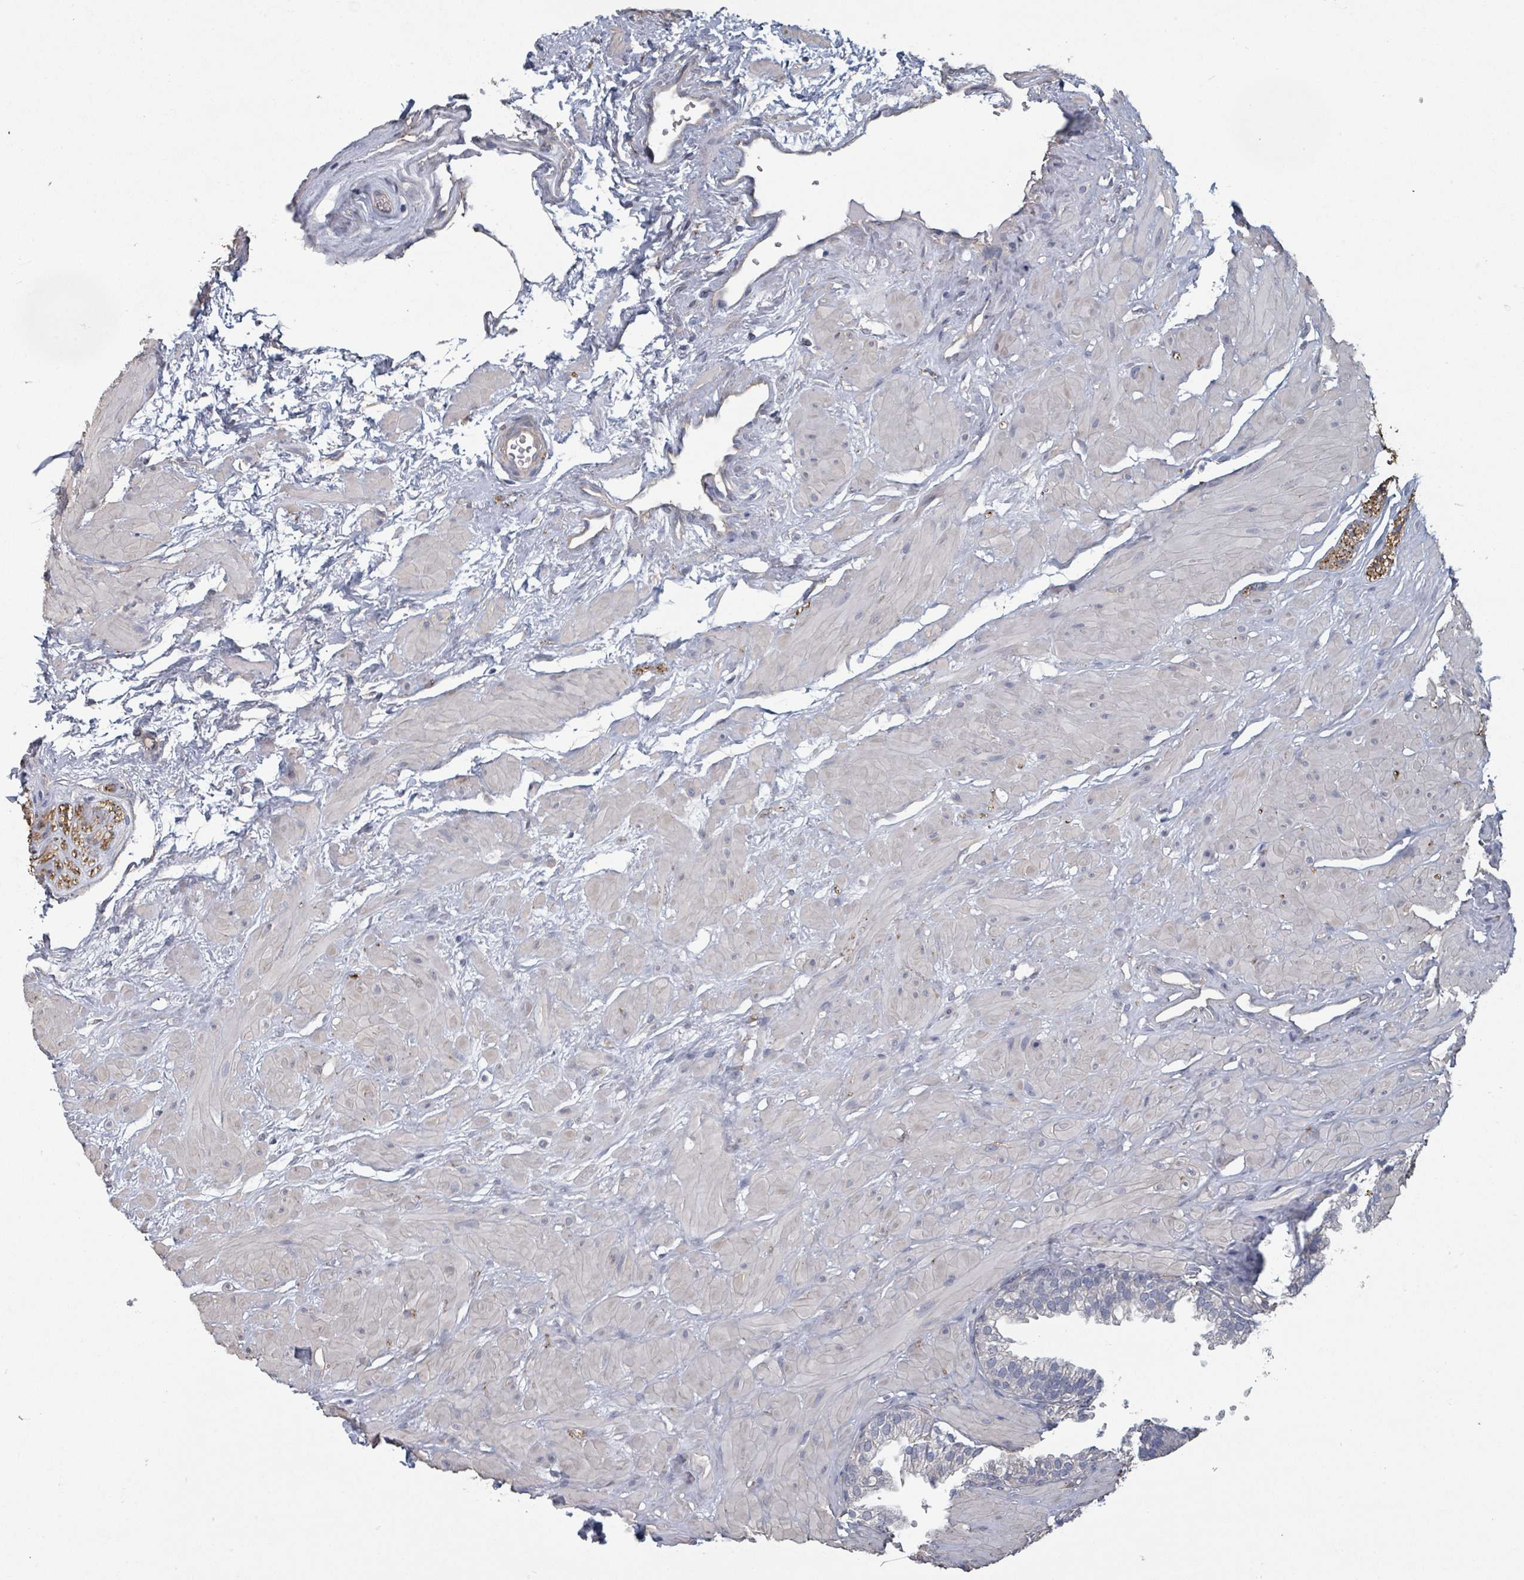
{"staining": {"intensity": "negative", "quantity": "none", "location": "none"}, "tissue": "prostate", "cell_type": "Glandular cells", "image_type": "normal", "snomed": [{"axis": "morphology", "description": "Normal tissue, NOS"}, {"axis": "topography", "description": "Prostate"}, {"axis": "topography", "description": "Peripheral nerve tissue"}], "caption": "Immunohistochemistry (IHC) photomicrograph of unremarkable human prostate stained for a protein (brown), which reveals no positivity in glandular cells.", "gene": "PLAUR", "patient": {"sex": "male", "age": 55}}